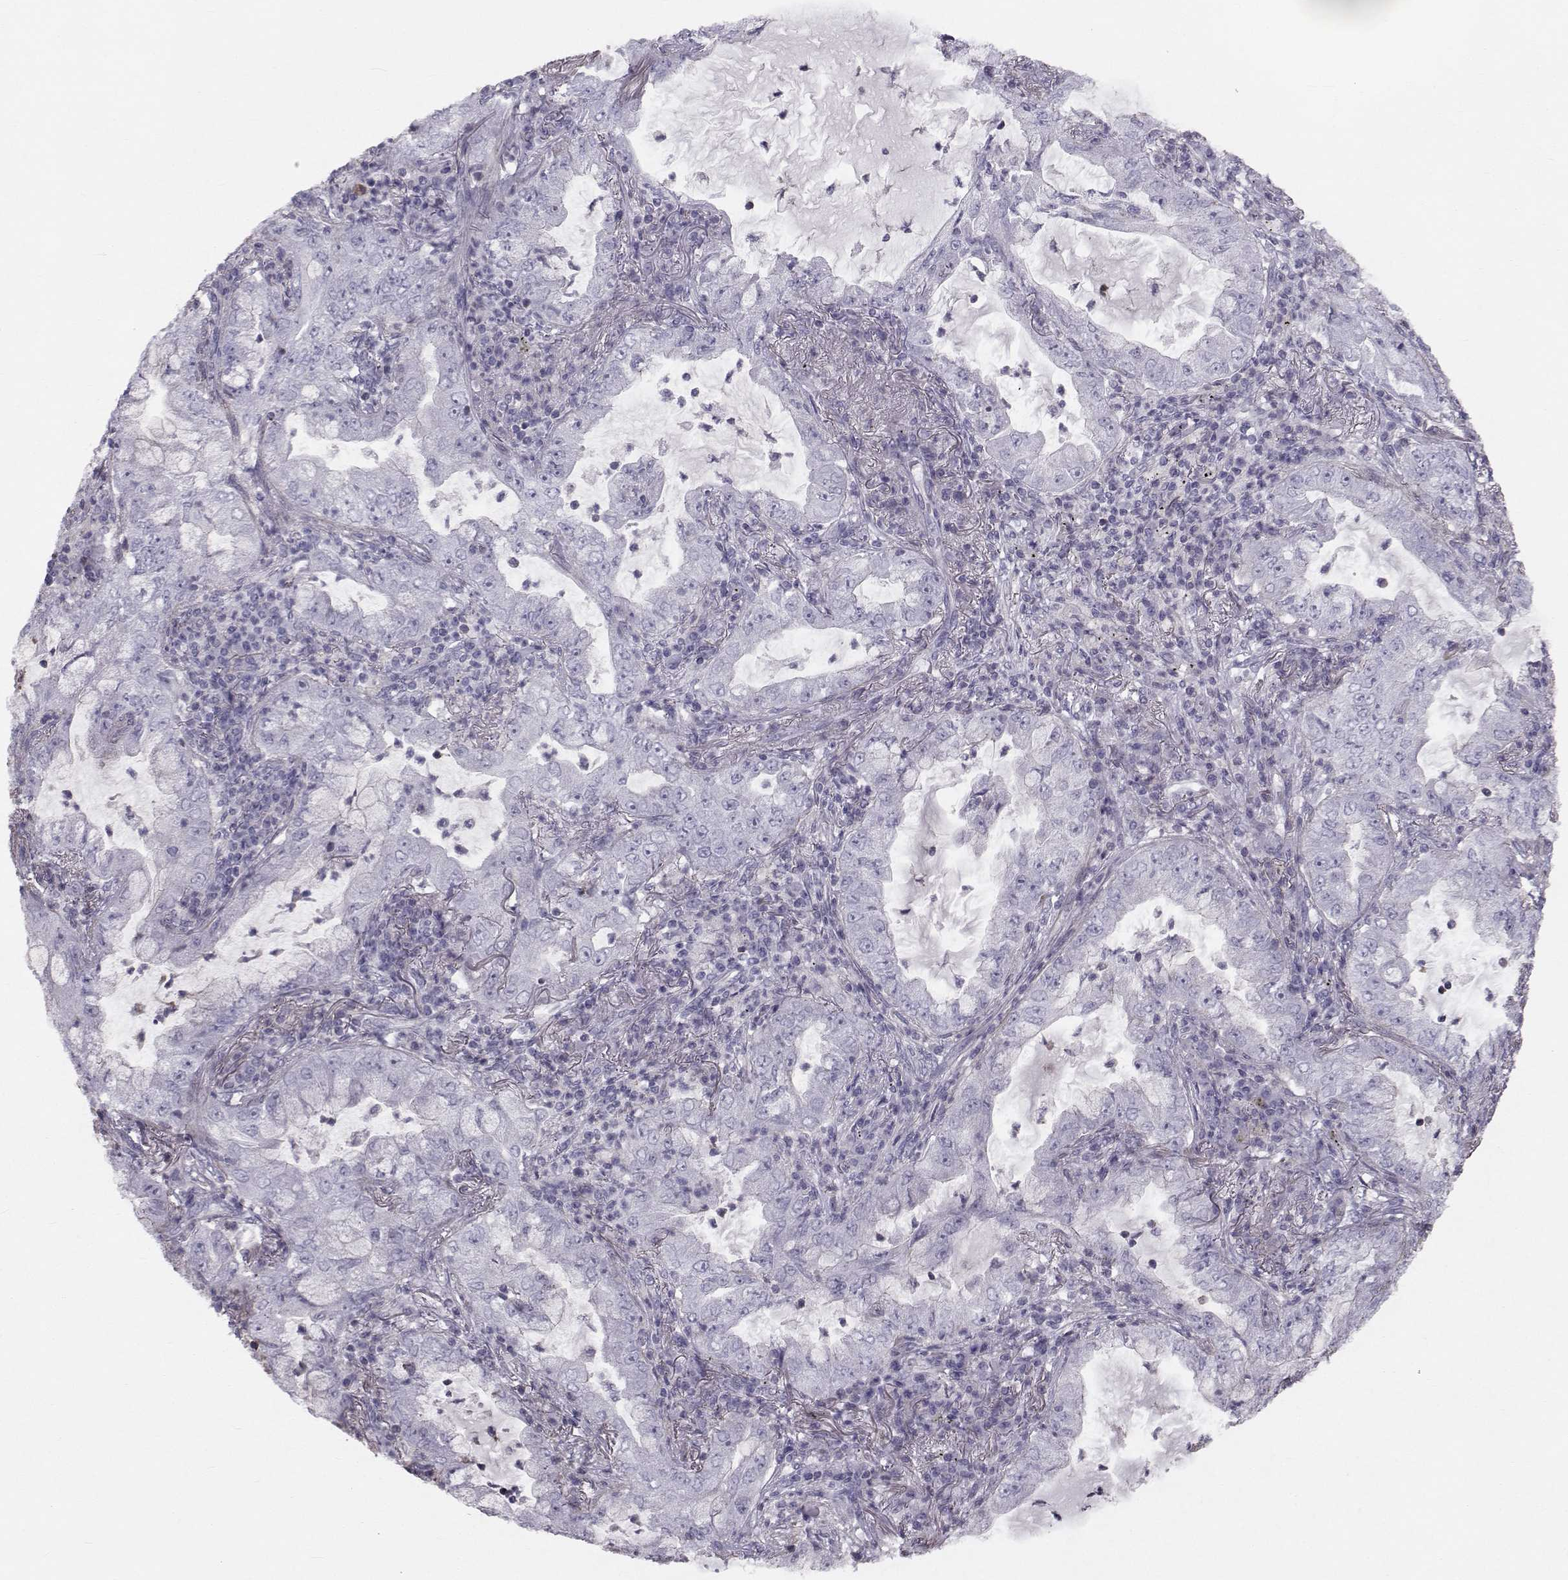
{"staining": {"intensity": "negative", "quantity": "none", "location": "none"}, "tissue": "lung cancer", "cell_type": "Tumor cells", "image_type": "cancer", "snomed": [{"axis": "morphology", "description": "Adenocarcinoma, NOS"}, {"axis": "topography", "description": "Lung"}], "caption": "A high-resolution histopathology image shows immunohistochemistry (IHC) staining of lung adenocarcinoma, which shows no significant staining in tumor cells. Brightfield microscopy of immunohistochemistry stained with DAB (3,3'-diaminobenzidine) (brown) and hematoxylin (blue), captured at high magnification.", "gene": "GARIN3", "patient": {"sex": "female", "age": 73}}